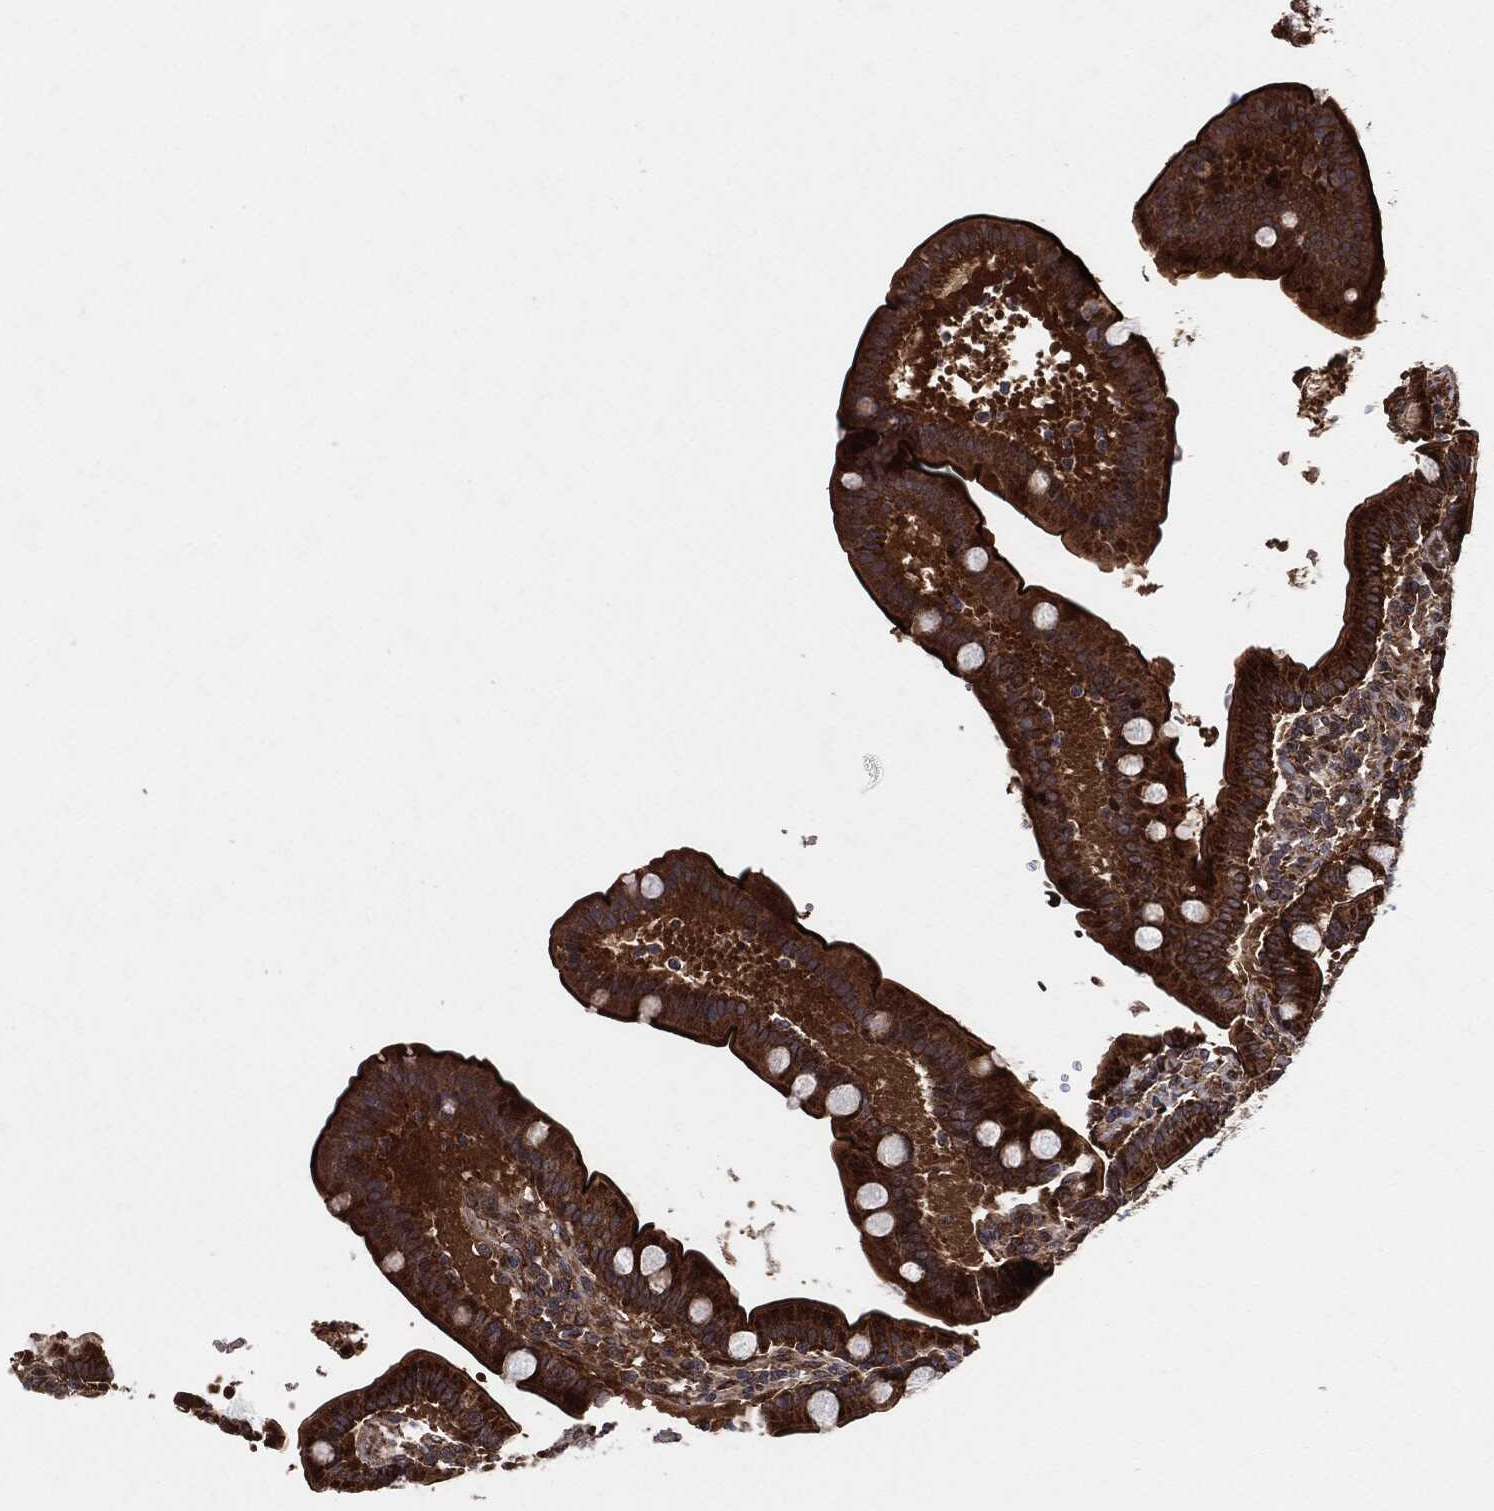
{"staining": {"intensity": "strong", "quantity": ">75%", "location": "cytoplasmic/membranous"}, "tissue": "small intestine", "cell_type": "Glandular cells", "image_type": "normal", "snomed": [{"axis": "morphology", "description": "Normal tissue, NOS"}, {"axis": "topography", "description": "Small intestine"}], "caption": "A brown stain shows strong cytoplasmic/membranous positivity of a protein in glandular cells of benign small intestine. Immunohistochemistry stains the protein in brown and the nuclei are stained blue.", "gene": "BCAR1", "patient": {"sex": "male", "age": 66}}